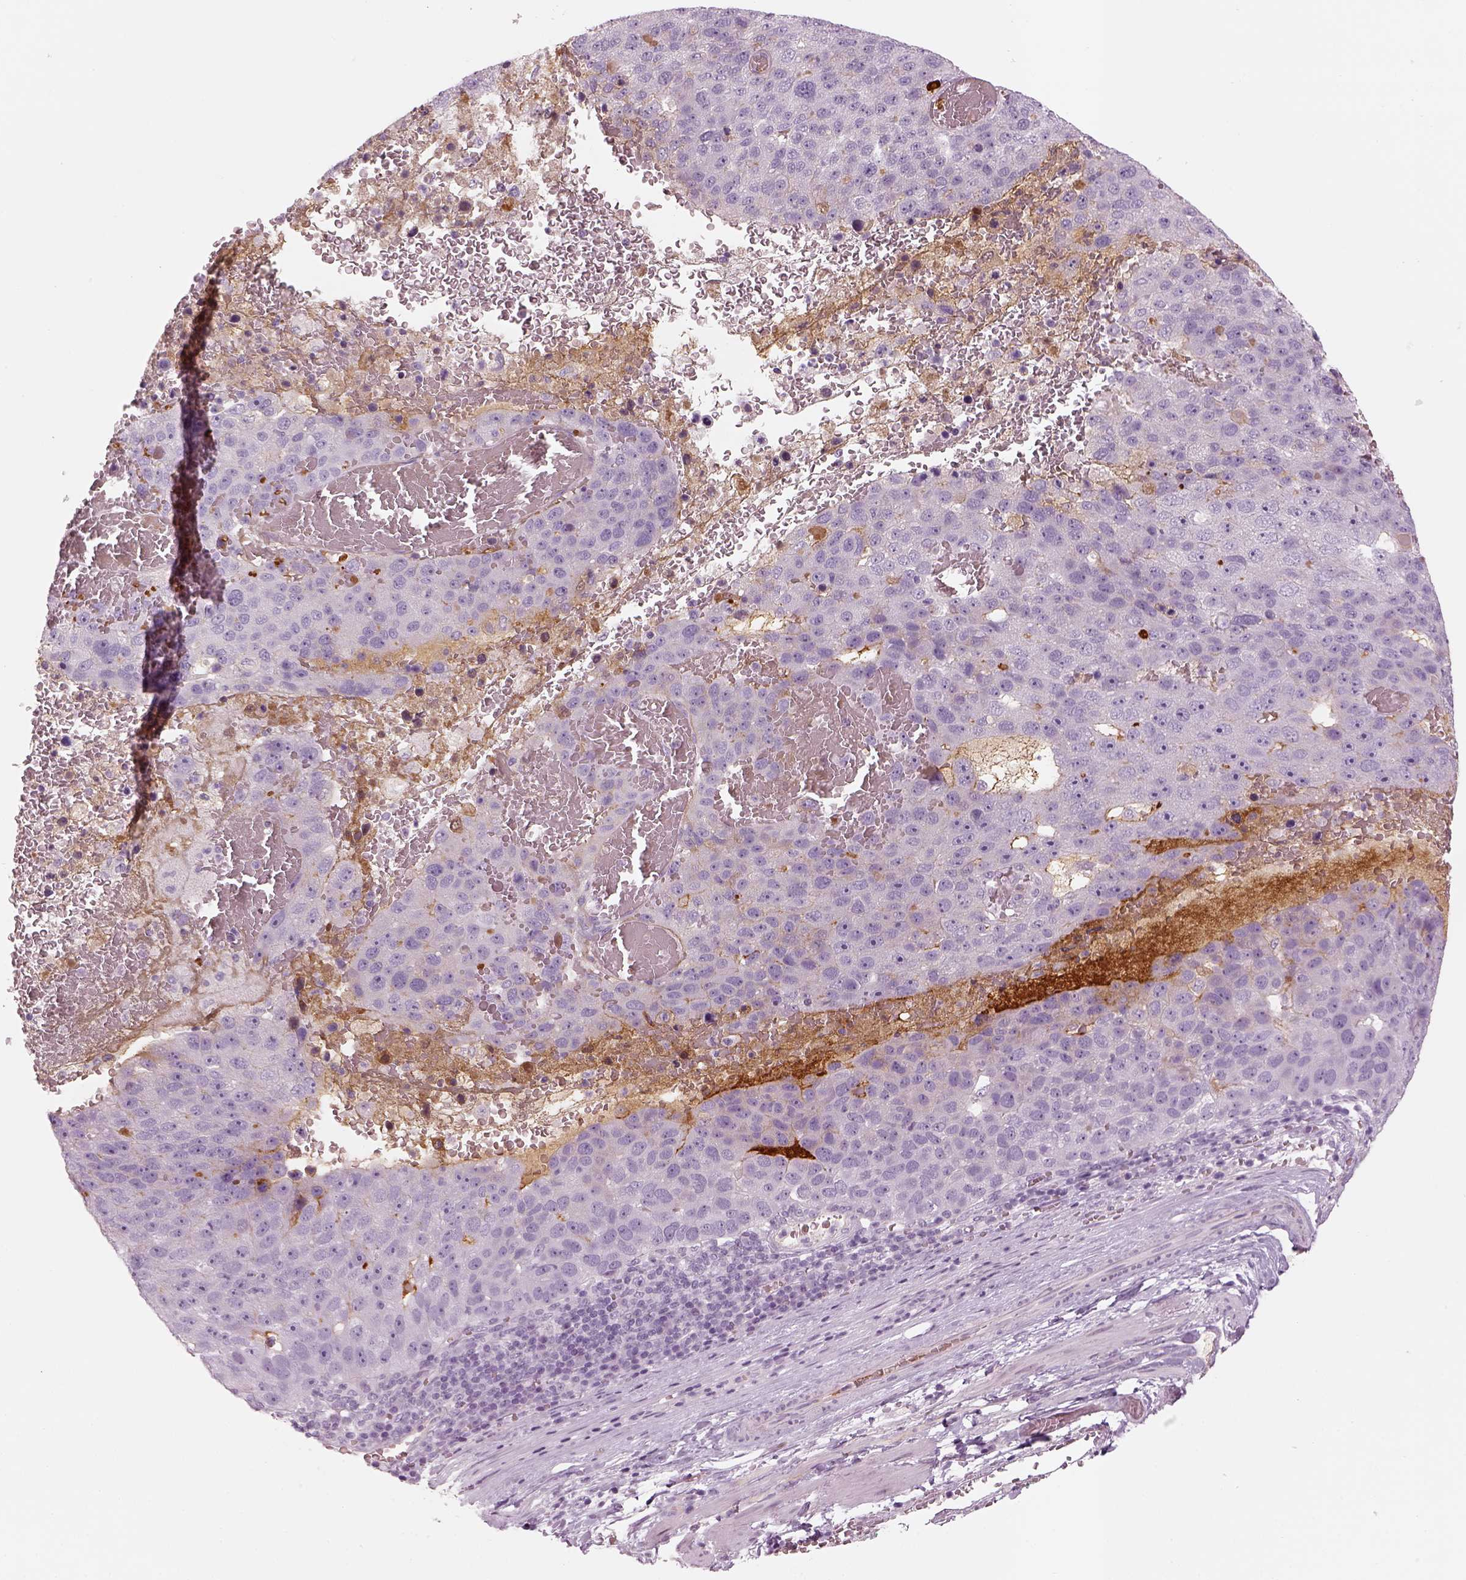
{"staining": {"intensity": "negative", "quantity": "none", "location": "none"}, "tissue": "pancreatic cancer", "cell_type": "Tumor cells", "image_type": "cancer", "snomed": [{"axis": "morphology", "description": "Adenocarcinoma, NOS"}, {"axis": "topography", "description": "Pancreas"}], "caption": "This histopathology image is of pancreatic cancer (adenocarcinoma) stained with IHC to label a protein in brown with the nuclei are counter-stained blue. There is no staining in tumor cells.", "gene": "PABPC1L2B", "patient": {"sex": "female", "age": 61}}